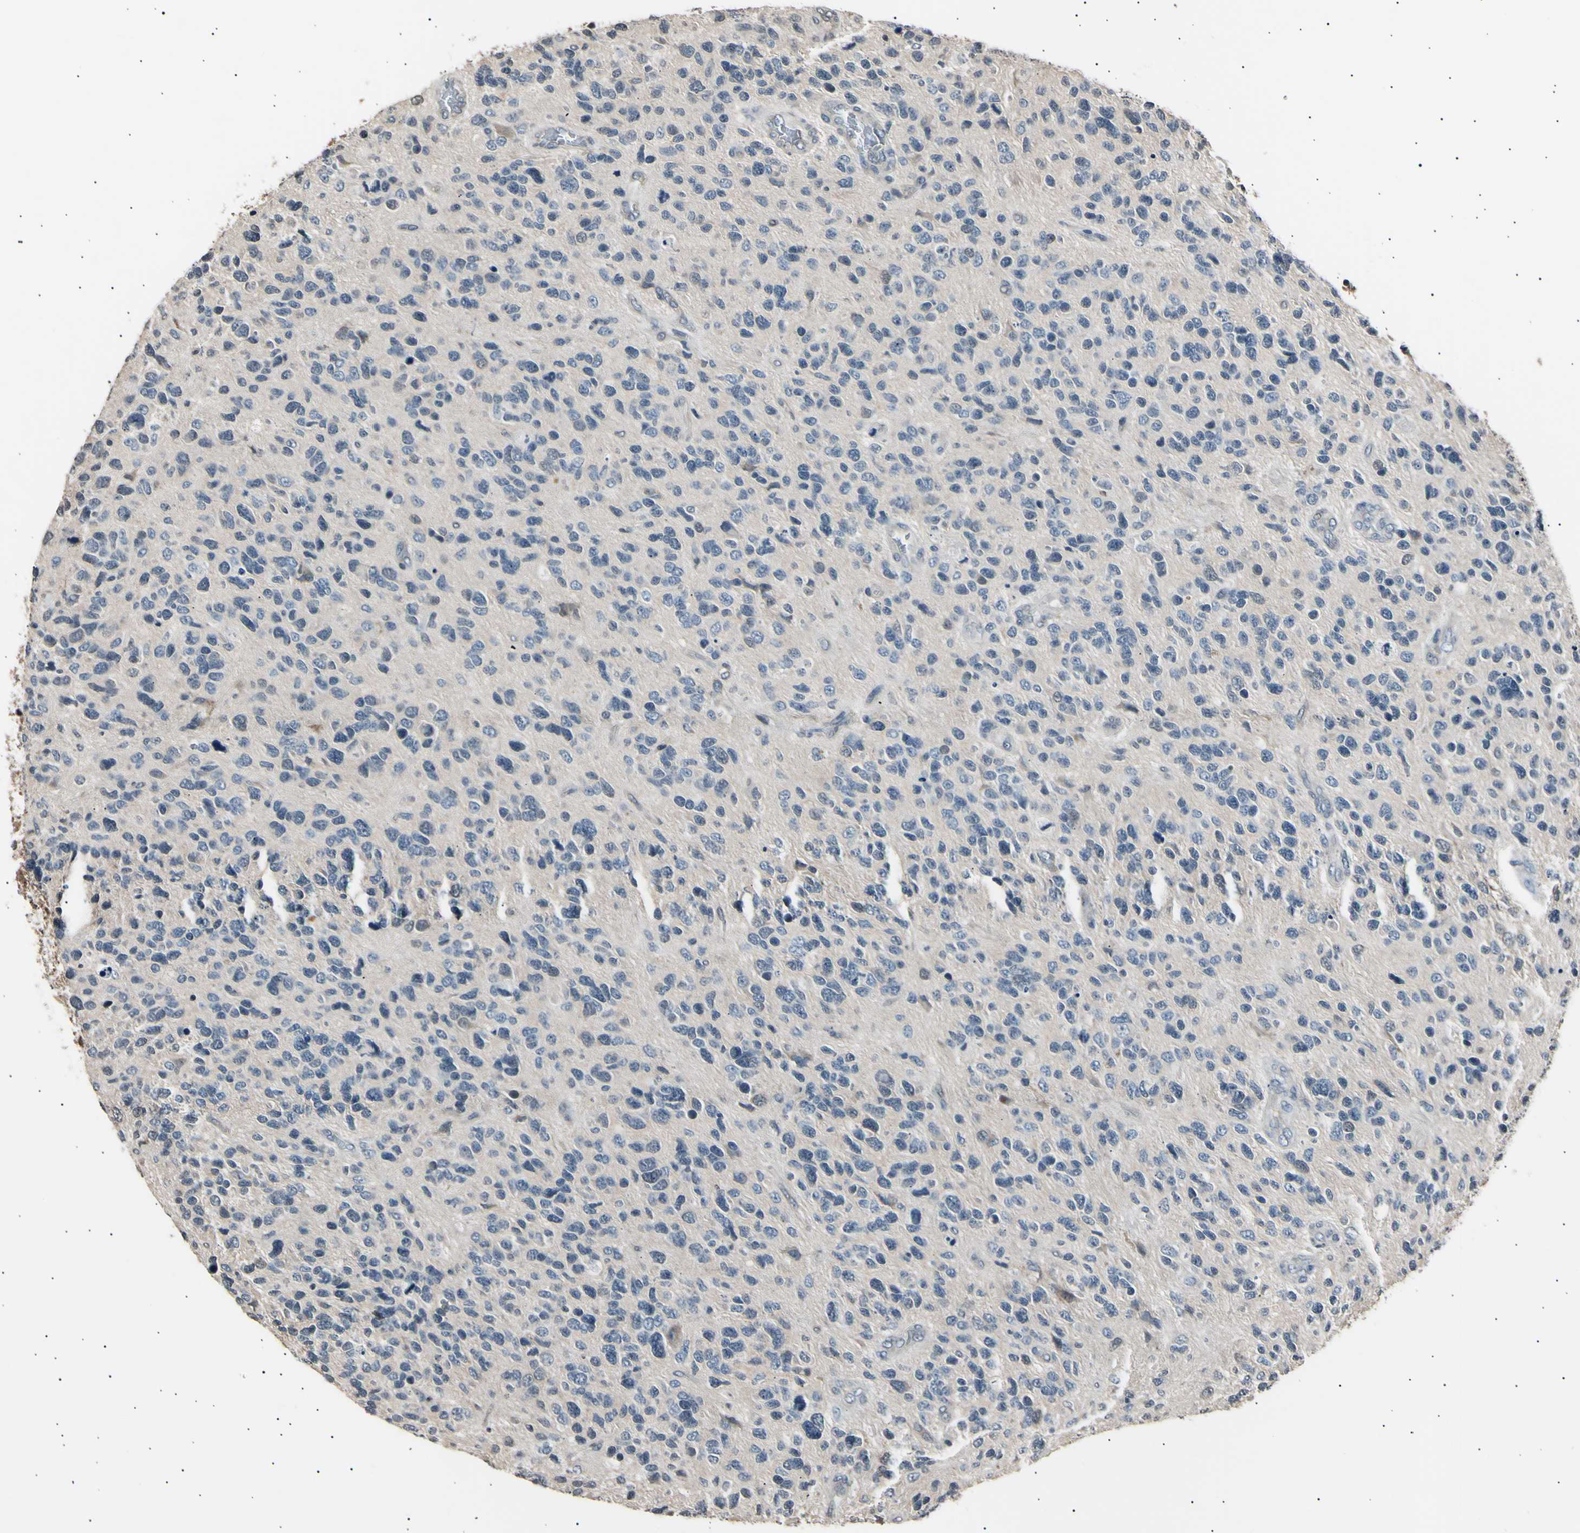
{"staining": {"intensity": "moderate", "quantity": "<25%", "location": "cytoplasmic/membranous"}, "tissue": "glioma", "cell_type": "Tumor cells", "image_type": "cancer", "snomed": [{"axis": "morphology", "description": "Glioma, malignant, High grade"}, {"axis": "topography", "description": "Brain"}], "caption": "Malignant high-grade glioma stained with IHC exhibits moderate cytoplasmic/membranous expression in about <25% of tumor cells.", "gene": "AK1", "patient": {"sex": "female", "age": 58}}